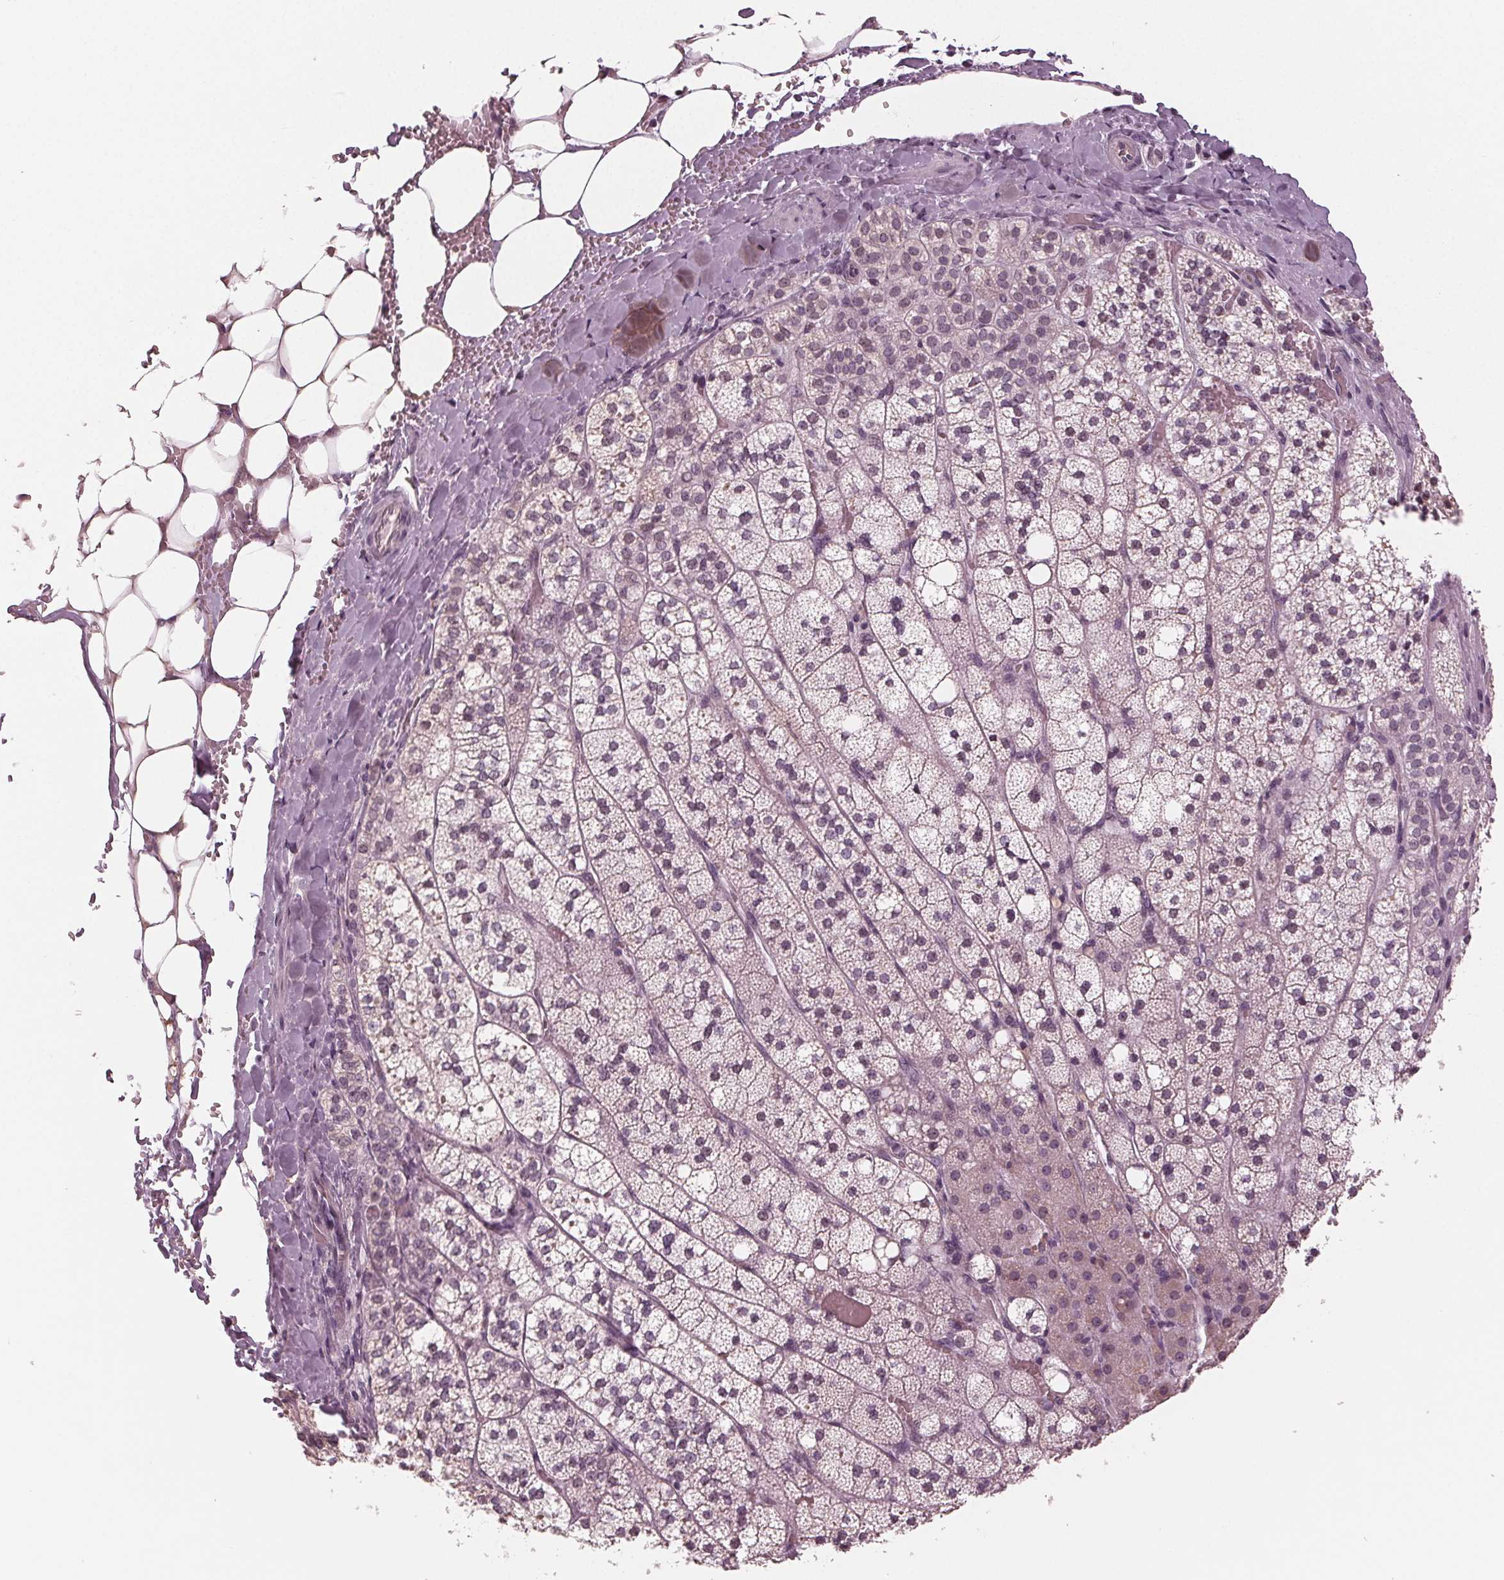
{"staining": {"intensity": "negative", "quantity": "none", "location": "none"}, "tissue": "adrenal gland", "cell_type": "Glandular cells", "image_type": "normal", "snomed": [{"axis": "morphology", "description": "Normal tissue, NOS"}, {"axis": "topography", "description": "Adrenal gland"}], "caption": "An immunohistochemistry histopathology image of benign adrenal gland is shown. There is no staining in glandular cells of adrenal gland. (DAB IHC visualized using brightfield microscopy, high magnification).", "gene": "ADPRHL1", "patient": {"sex": "male", "age": 53}}